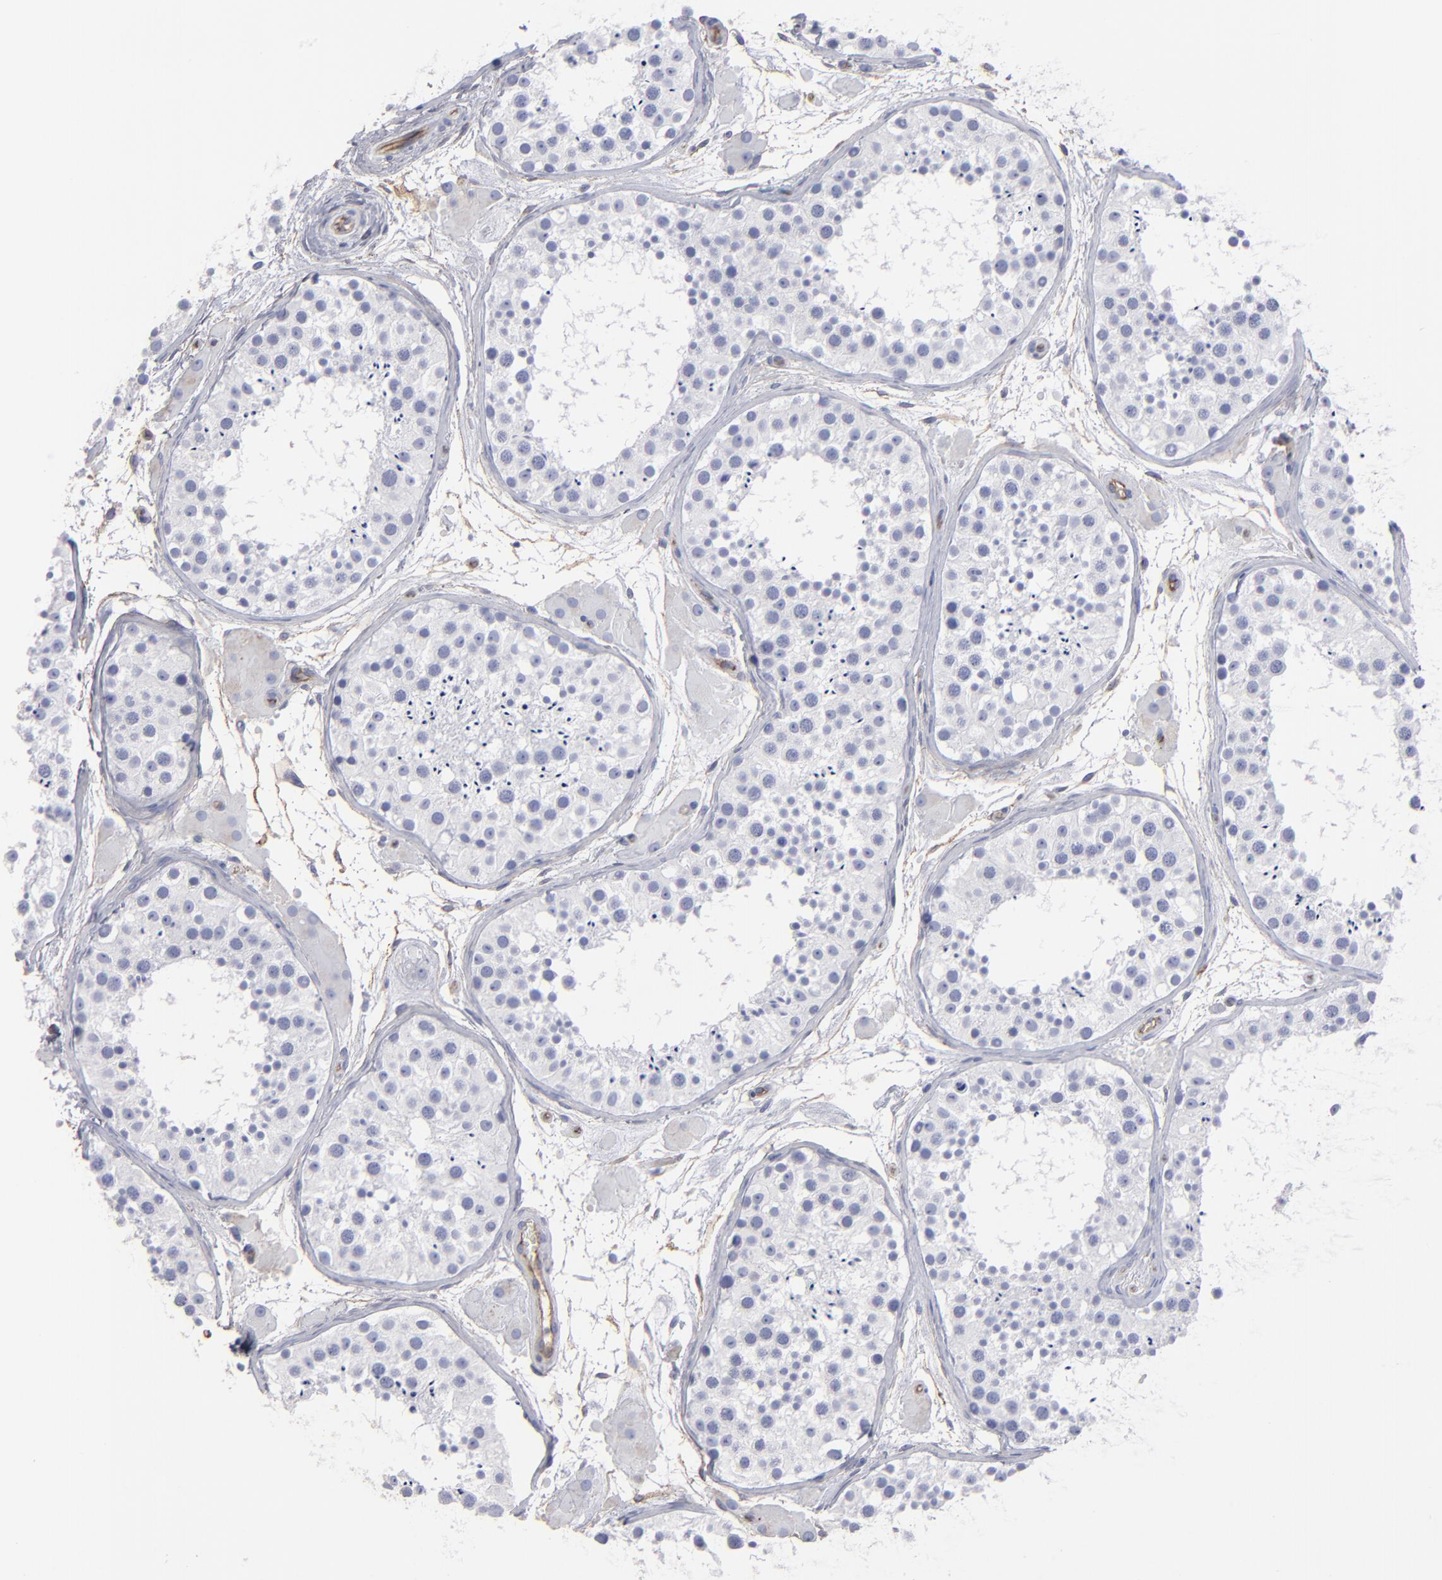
{"staining": {"intensity": "negative", "quantity": "none", "location": "none"}, "tissue": "testis", "cell_type": "Cells in seminiferous ducts", "image_type": "normal", "snomed": [{"axis": "morphology", "description": "Normal tissue, NOS"}, {"axis": "topography", "description": "Testis"}], "caption": "DAB immunohistochemical staining of benign testis shows no significant positivity in cells in seminiferous ducts.", "gene": "TM4SF1", "patient": {"sex": "male", "age": 29}}